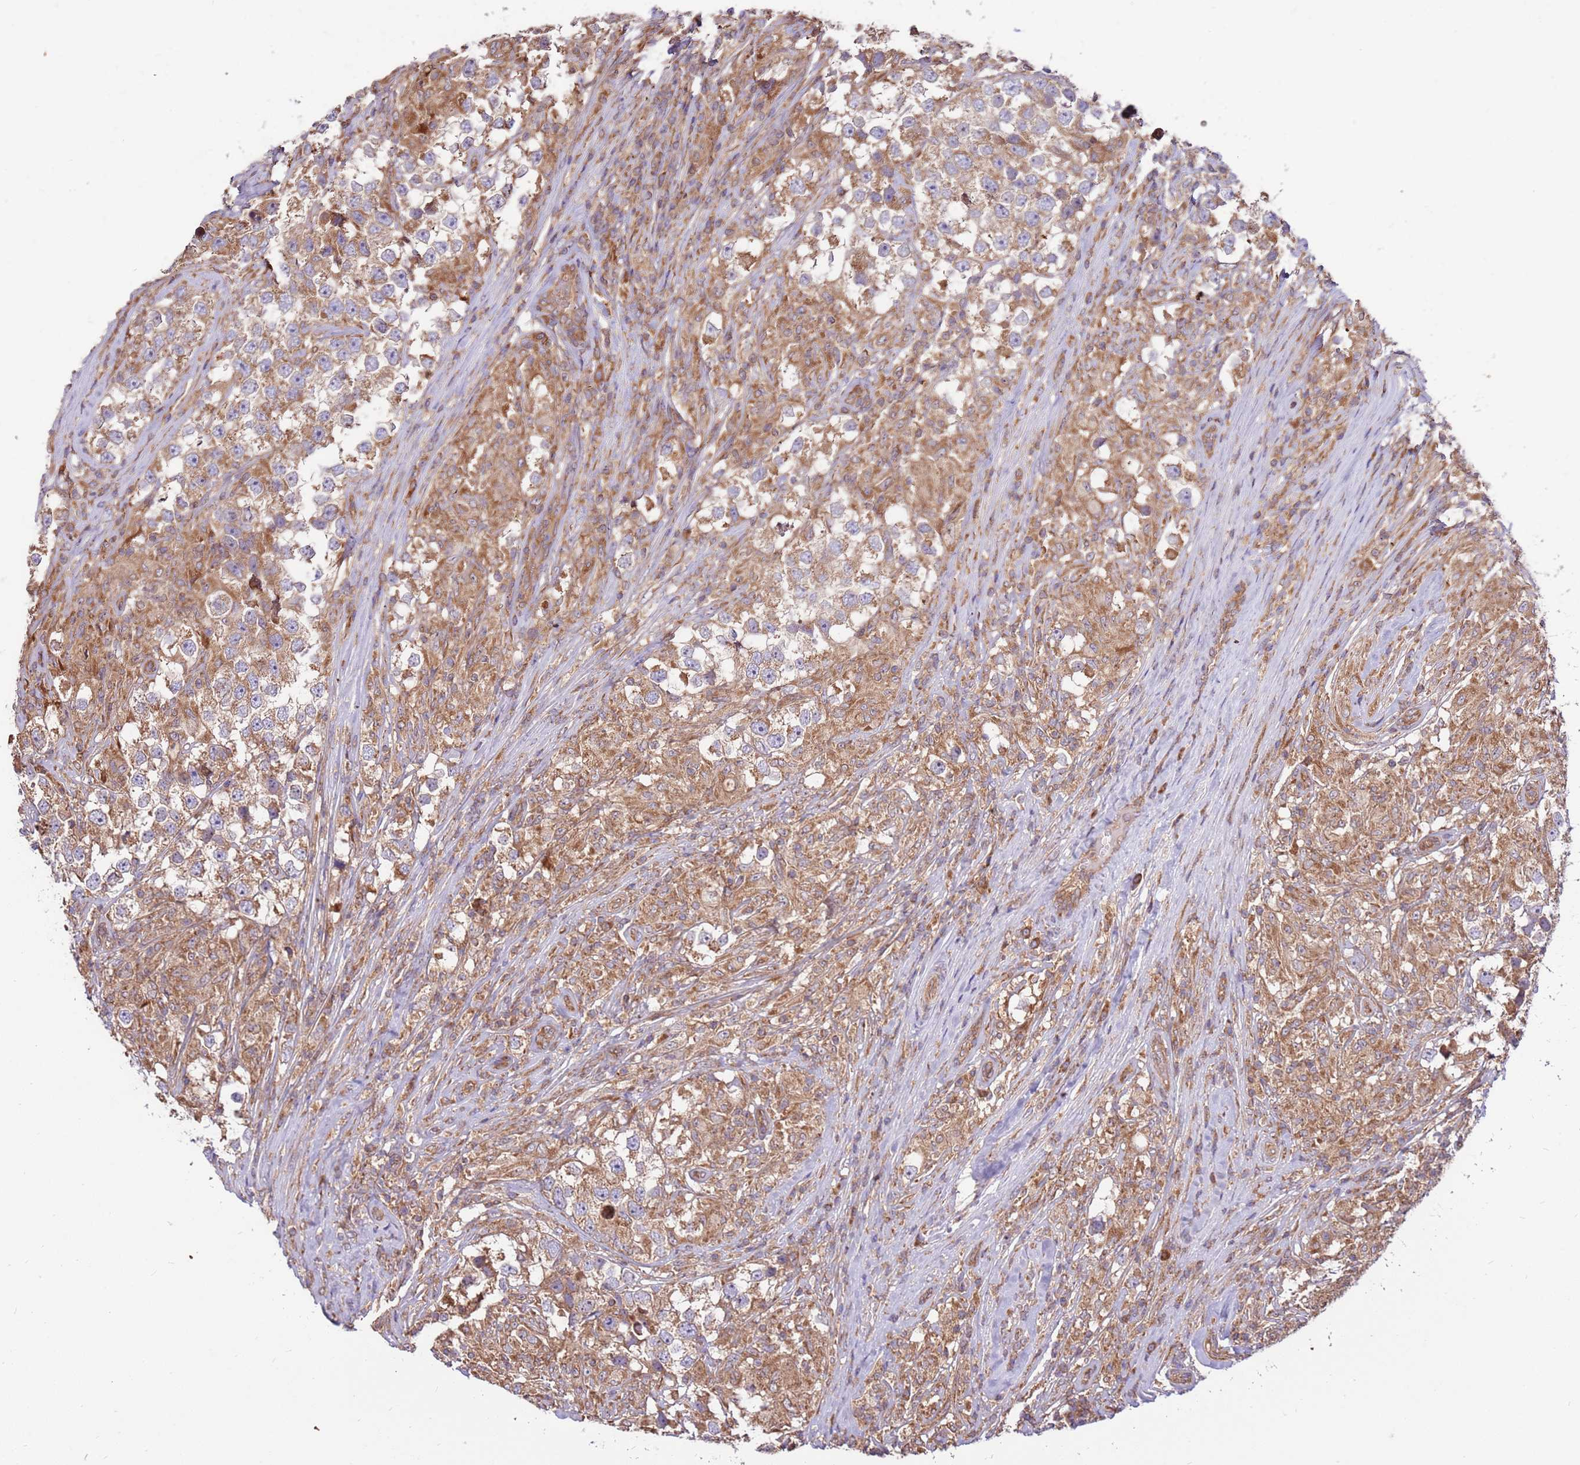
{"staining": {"intensity": "moderate", "quantity": ">75%", "location": "cytoplasmic/membranous"}, "tissue": "testis cancer", "cell_type": "Tumor cells", "image_type": "cancer", "snomed": [{"axis": "morphology", "description": "Seminoma, NOS"}, {"axis": "topography", "description": "Testis"}], "caption": "High-magnification brightfield microscopy of testis cancer (seminoma) stained with DAB (brown) and counterstained with hematoxylin (blue). tumor cells exhibit moderate cytoplasmic/membranous staining is identified in about>75% of cells.", "gene": "SLC44A5", "patient": {"sex": "male", "age": 46}}